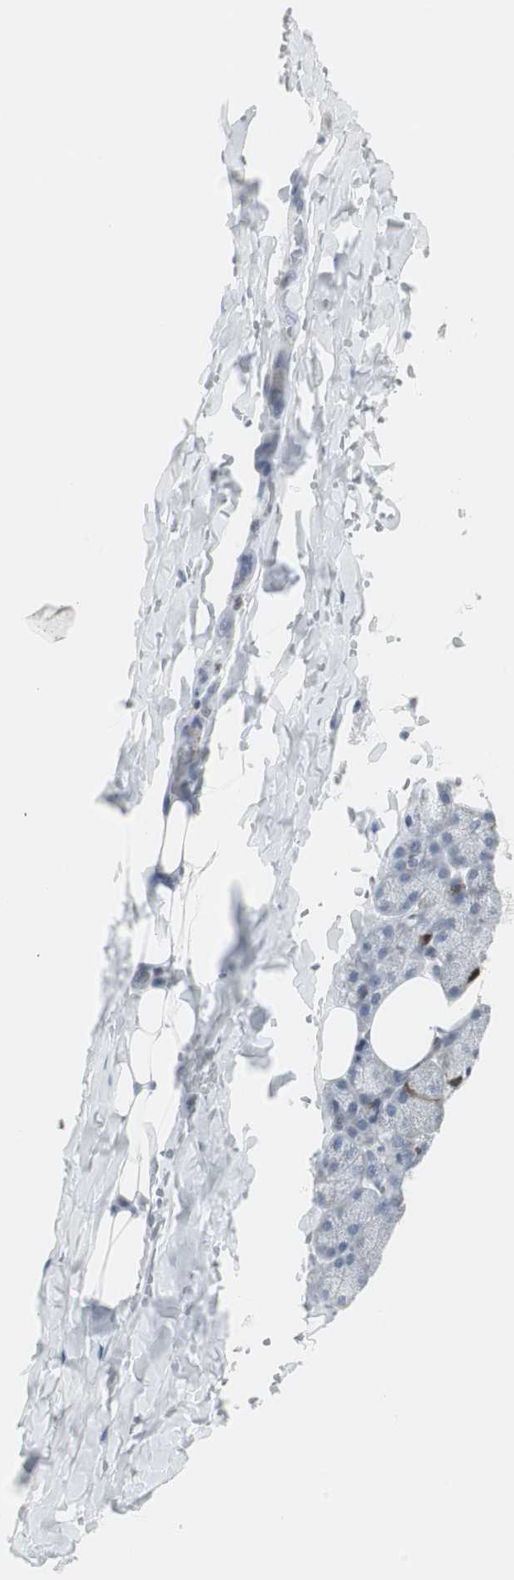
{"staining": {"intensity": "negative", "quantity": "none", "location": "none"}, "tissue": "salivary gland", "cell_type": "Glandular cells", "image_type": "normal", "snomed": [{"axis": "morphology", "description": "Normal tissue, NOS"}, {"axis": "topography", "description": "Lymph node"}, {"axis": "topography", "description": "Salivary gland"}], "caption": "The histopathology image displays no significant positivity in glandular cells of salivary gland. Nuclei are stained in blue.", "gene": "PPP1R14A", "patient": {"sex": "male", "age": 8}}